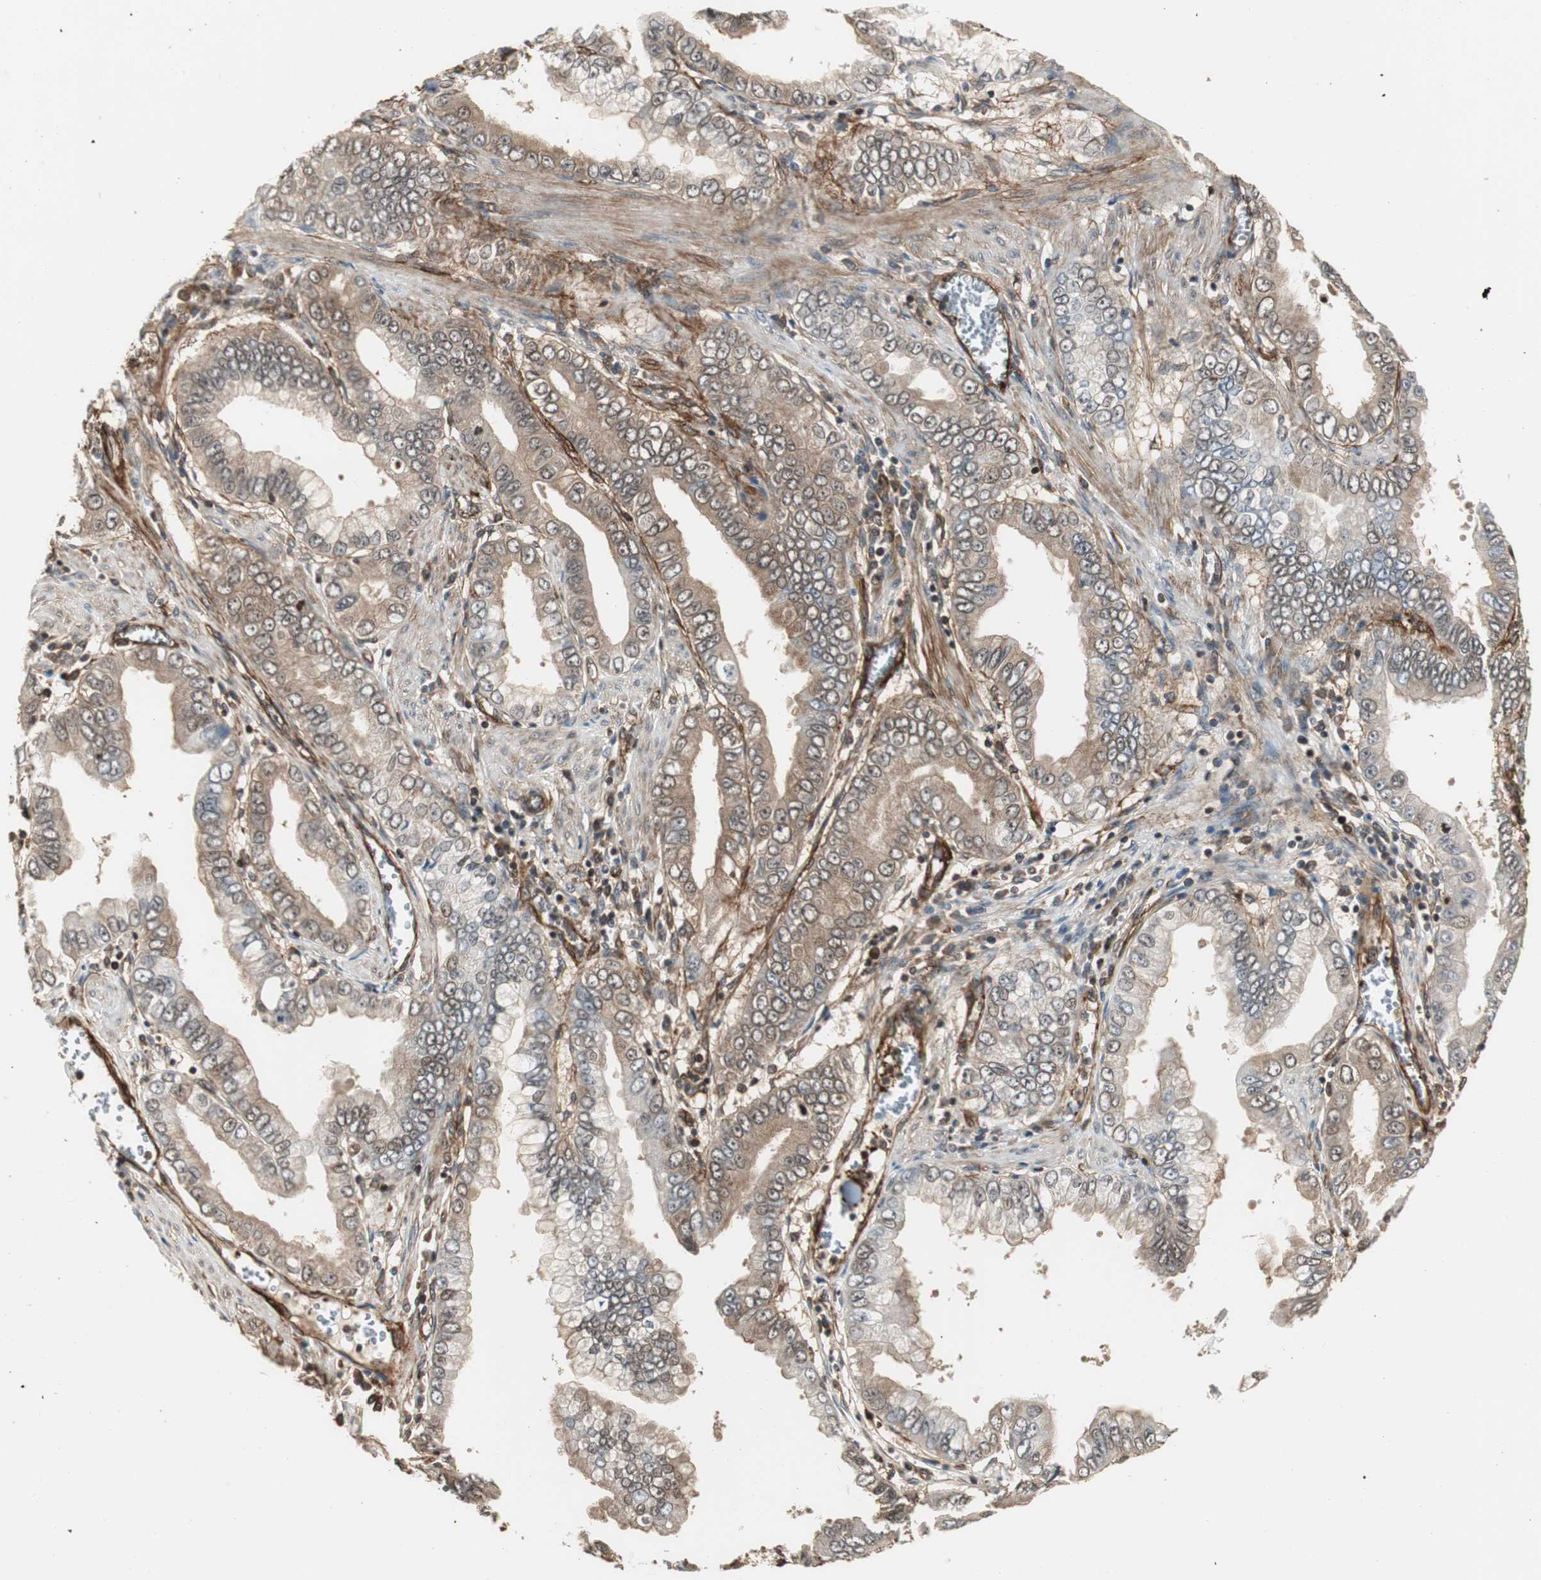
{"staining": {"intensity": "moderate", "quantity": ">75%", "location": "cytoplasmic/membranous"}, "tissue": "pancreatic cancer", "cell_type": "Tumor cells", "image_type": "cancer", "snomed": [{"axis": "morphology", "description": "Normal tissue, NOS"}, {"axis": "topography", "description": "Lymph node"}], "caption": "Moderate cytoplasmic/membranous protein staining is identified in approximately >75% of tumor cells in pancreatic cancer. The staining is performed using DAB brown chromogen to label protein expression. The nuclei are counter-stained blue using hematoxylin.", "gene": "PTPN11", "patient": {"sex": "male", "age": 50}}